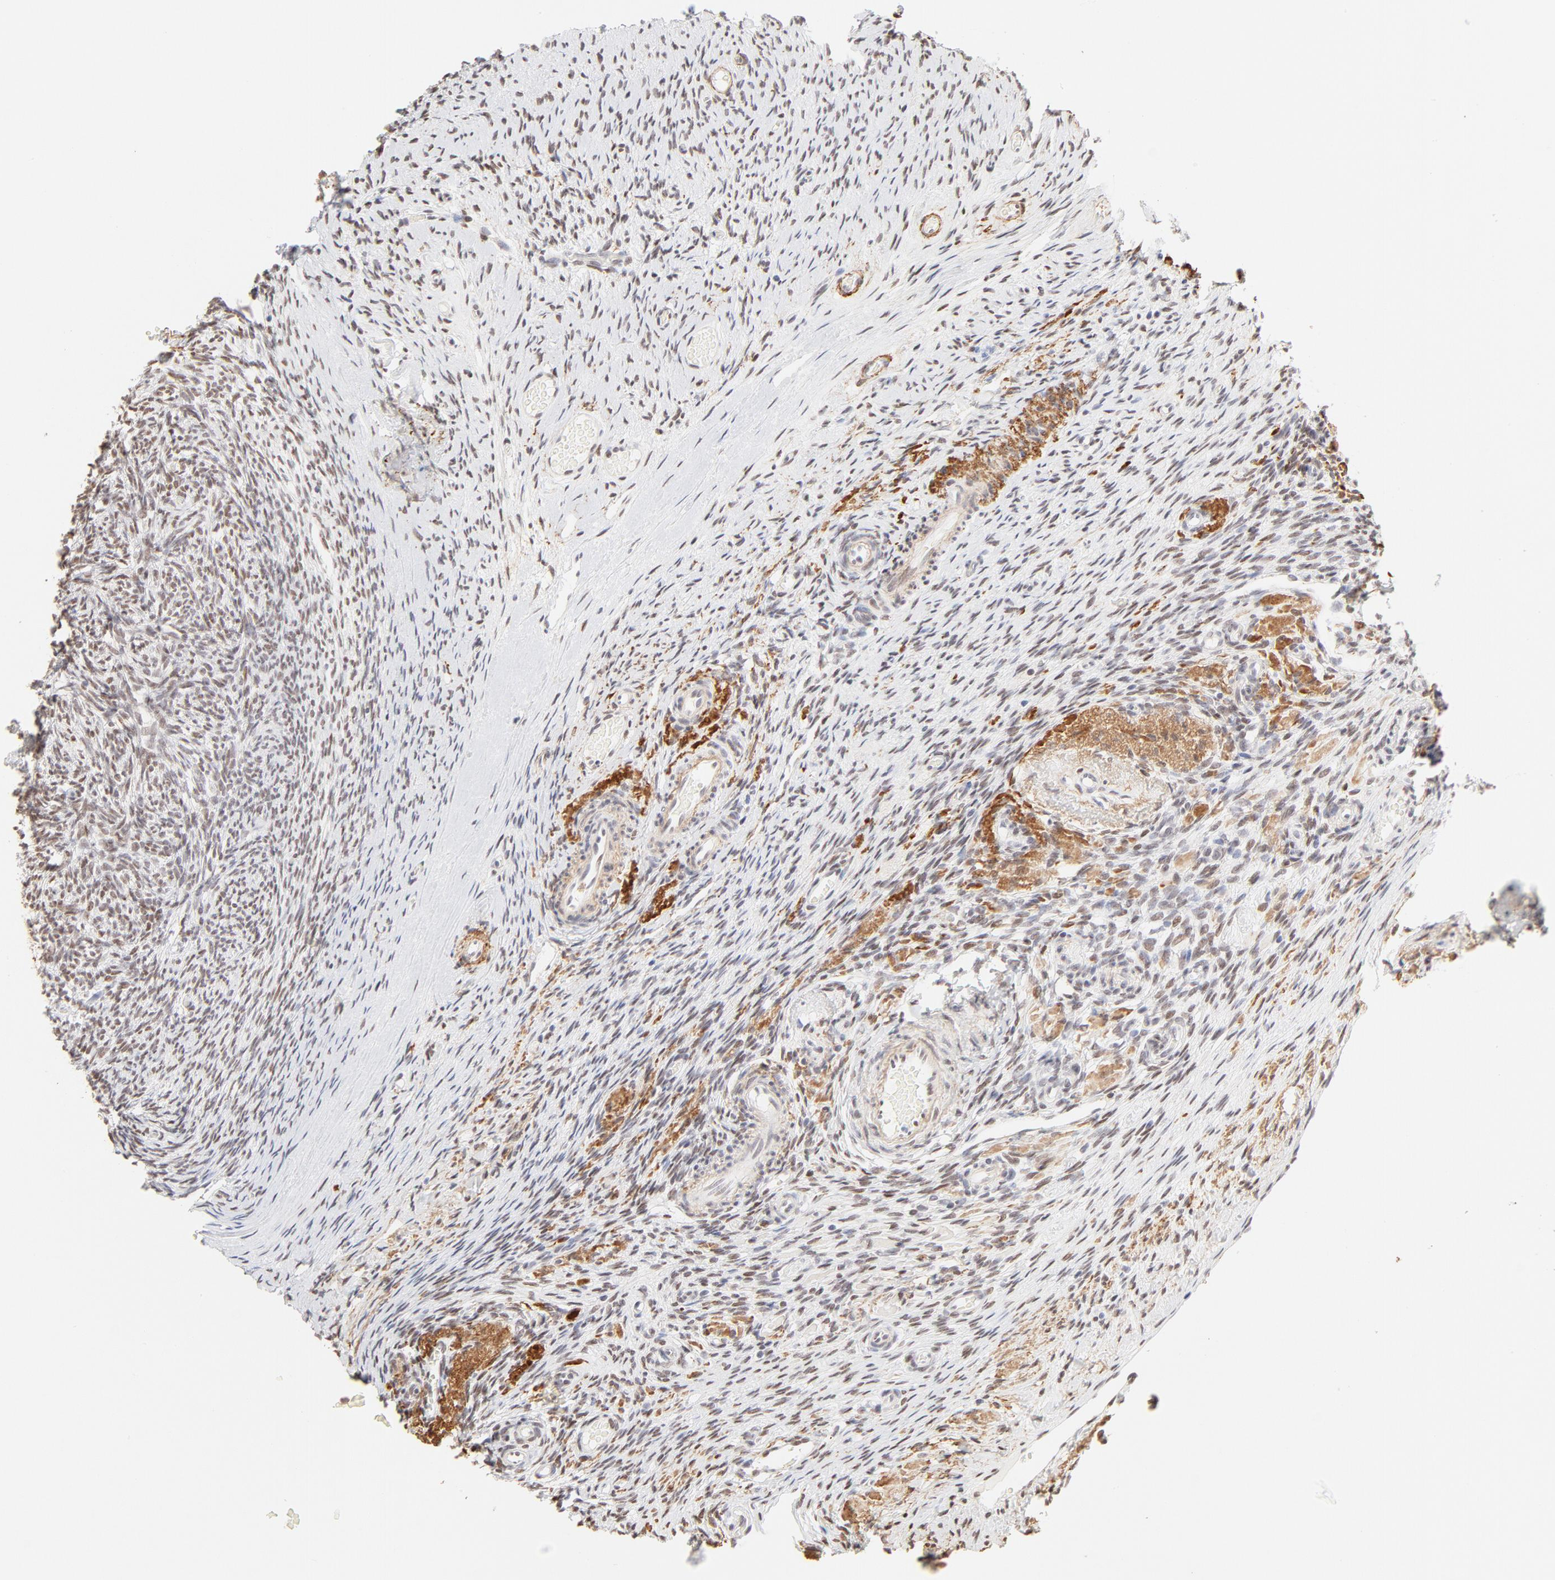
{"staining": {"intensity": "strong", "quantity": ">75%", "location": "nuclear"}, "tissue": "ovary", "cell_type": "Ovarian stroma cells", "image_type": "normal", "snomed": [{"axis": "morphology", "description": "Normal tissue, NOS"}, {"axis": "topography", "description": "Ovary"}], "caption": "Unremarkable ovary displays strong nuclear staining in about >75% of ovarian stroma cells.", "gene": "PBX1", "patient": {"sex": "female", "age": 60}}